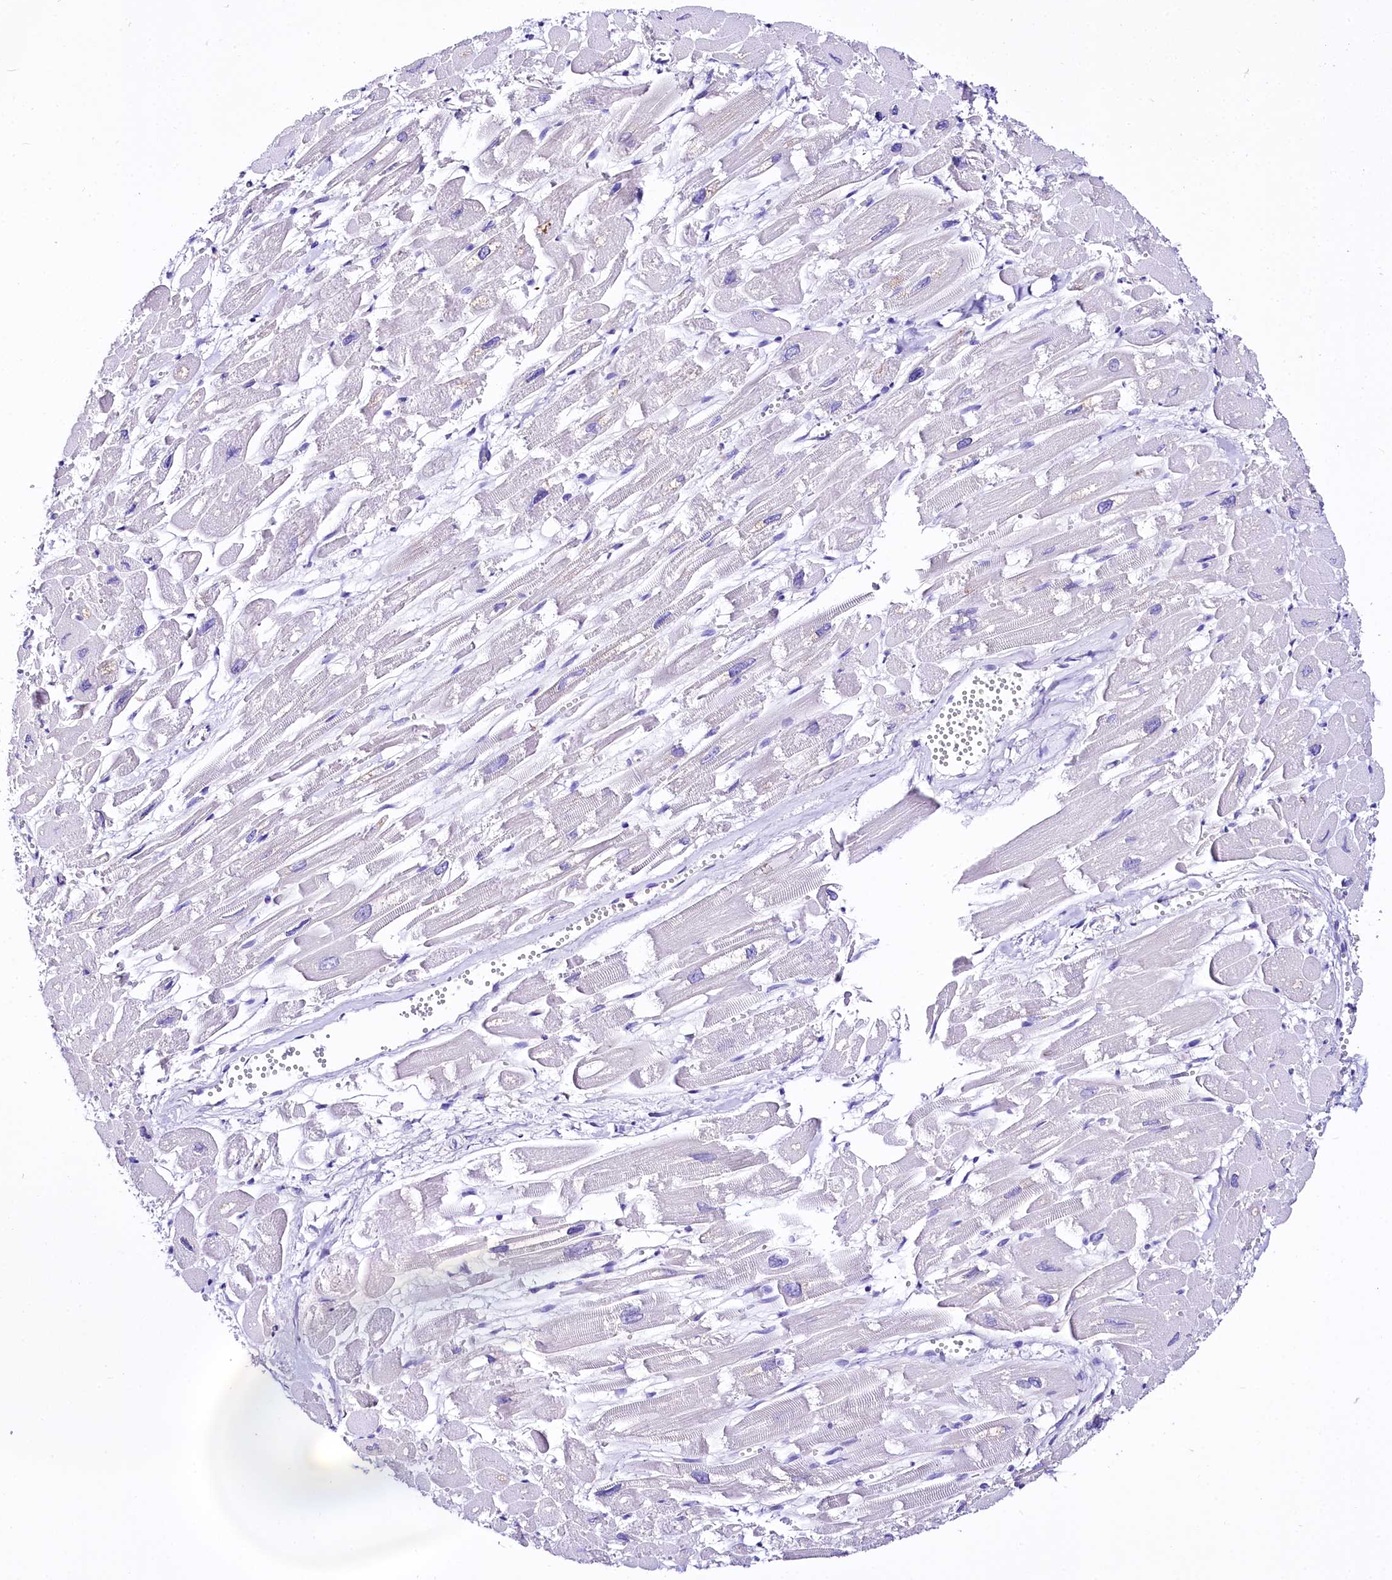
{"staining": {"intensity": "negative", "quantity": "none", "location": "none"}, "tissue": "heart muscle", "cell_type": "Cardiomyocytes", "image_type": "normal", "snomed": [{"axis": "morphology", "description": "Normal tissue, NOS"}, {"axis": "topography", "description": "Heart"}], "caption": "Immunohistochemistry (IHC) micrograph of normal human heart muscle stained for a protein (brown), which displays no staining in cardiomyocytes. (Stains: DAB (3,3'-diaminobenzidine) immunohistochemistry (IHC) with hematoxylin counter stain, Microscopy: brightfield microscopy at high magnification).", "gene": "A2ML1", "patient": {"sex": "male", "age": 54}}